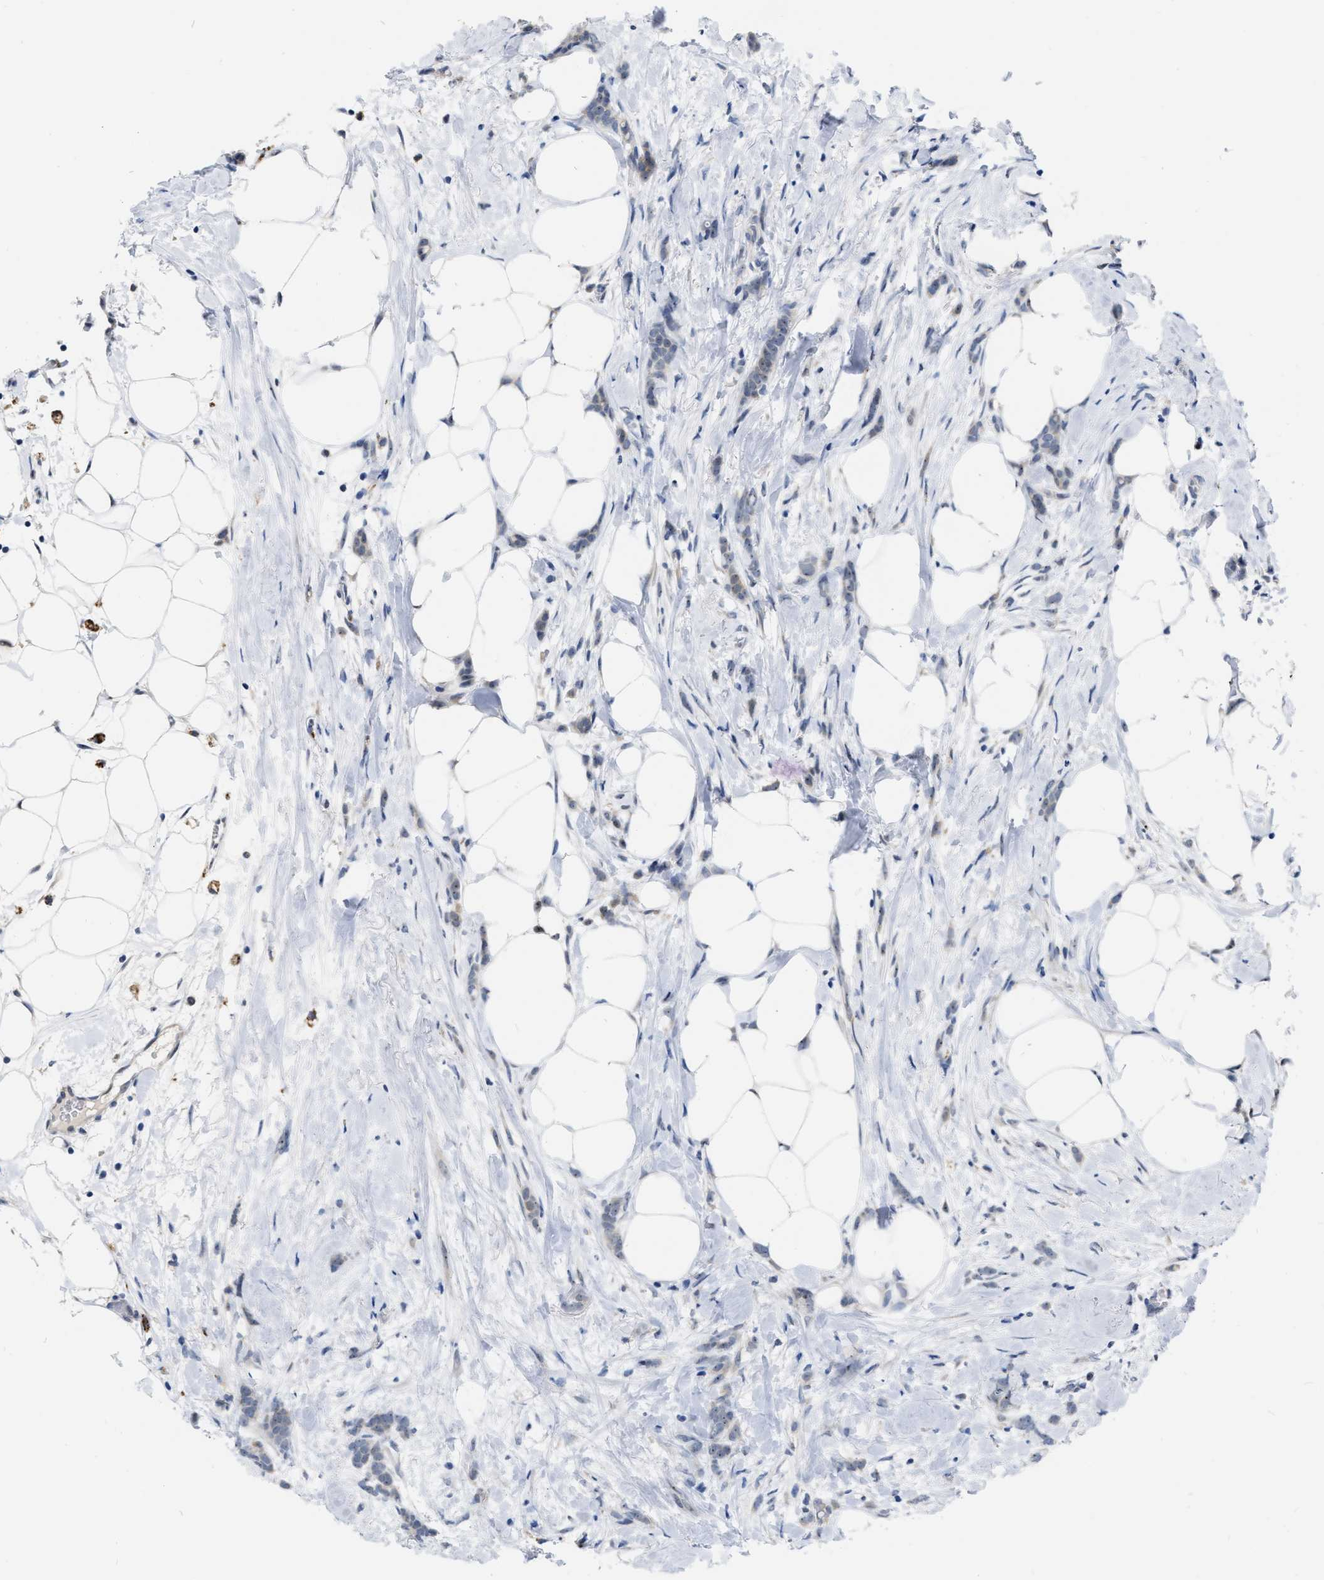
{"staining": {"intensity": "weak", "quantity": "25%-75%", "location": "nuclear"}, "tissue": "breast cancer", "cell_type": "Tumor cells", "image_type": "cancer", "snomed": [{"axis": "morphology", "description": "Lobular carcinoma, in situ"}, {"axis": "morphology", "description": "Lobular carcinoma"}, {"axis": "topography", "description": "Breast"}], "caption": "Breast cancer stained with DAB (3,3'-diaminobenzidine) immunohistochemistry demonstrates low levels of weak nuclear positivity in about 25%-75% of tumor cells.", "gene": "ELAC2", "patient": {"sex": "female", "age": 41}}